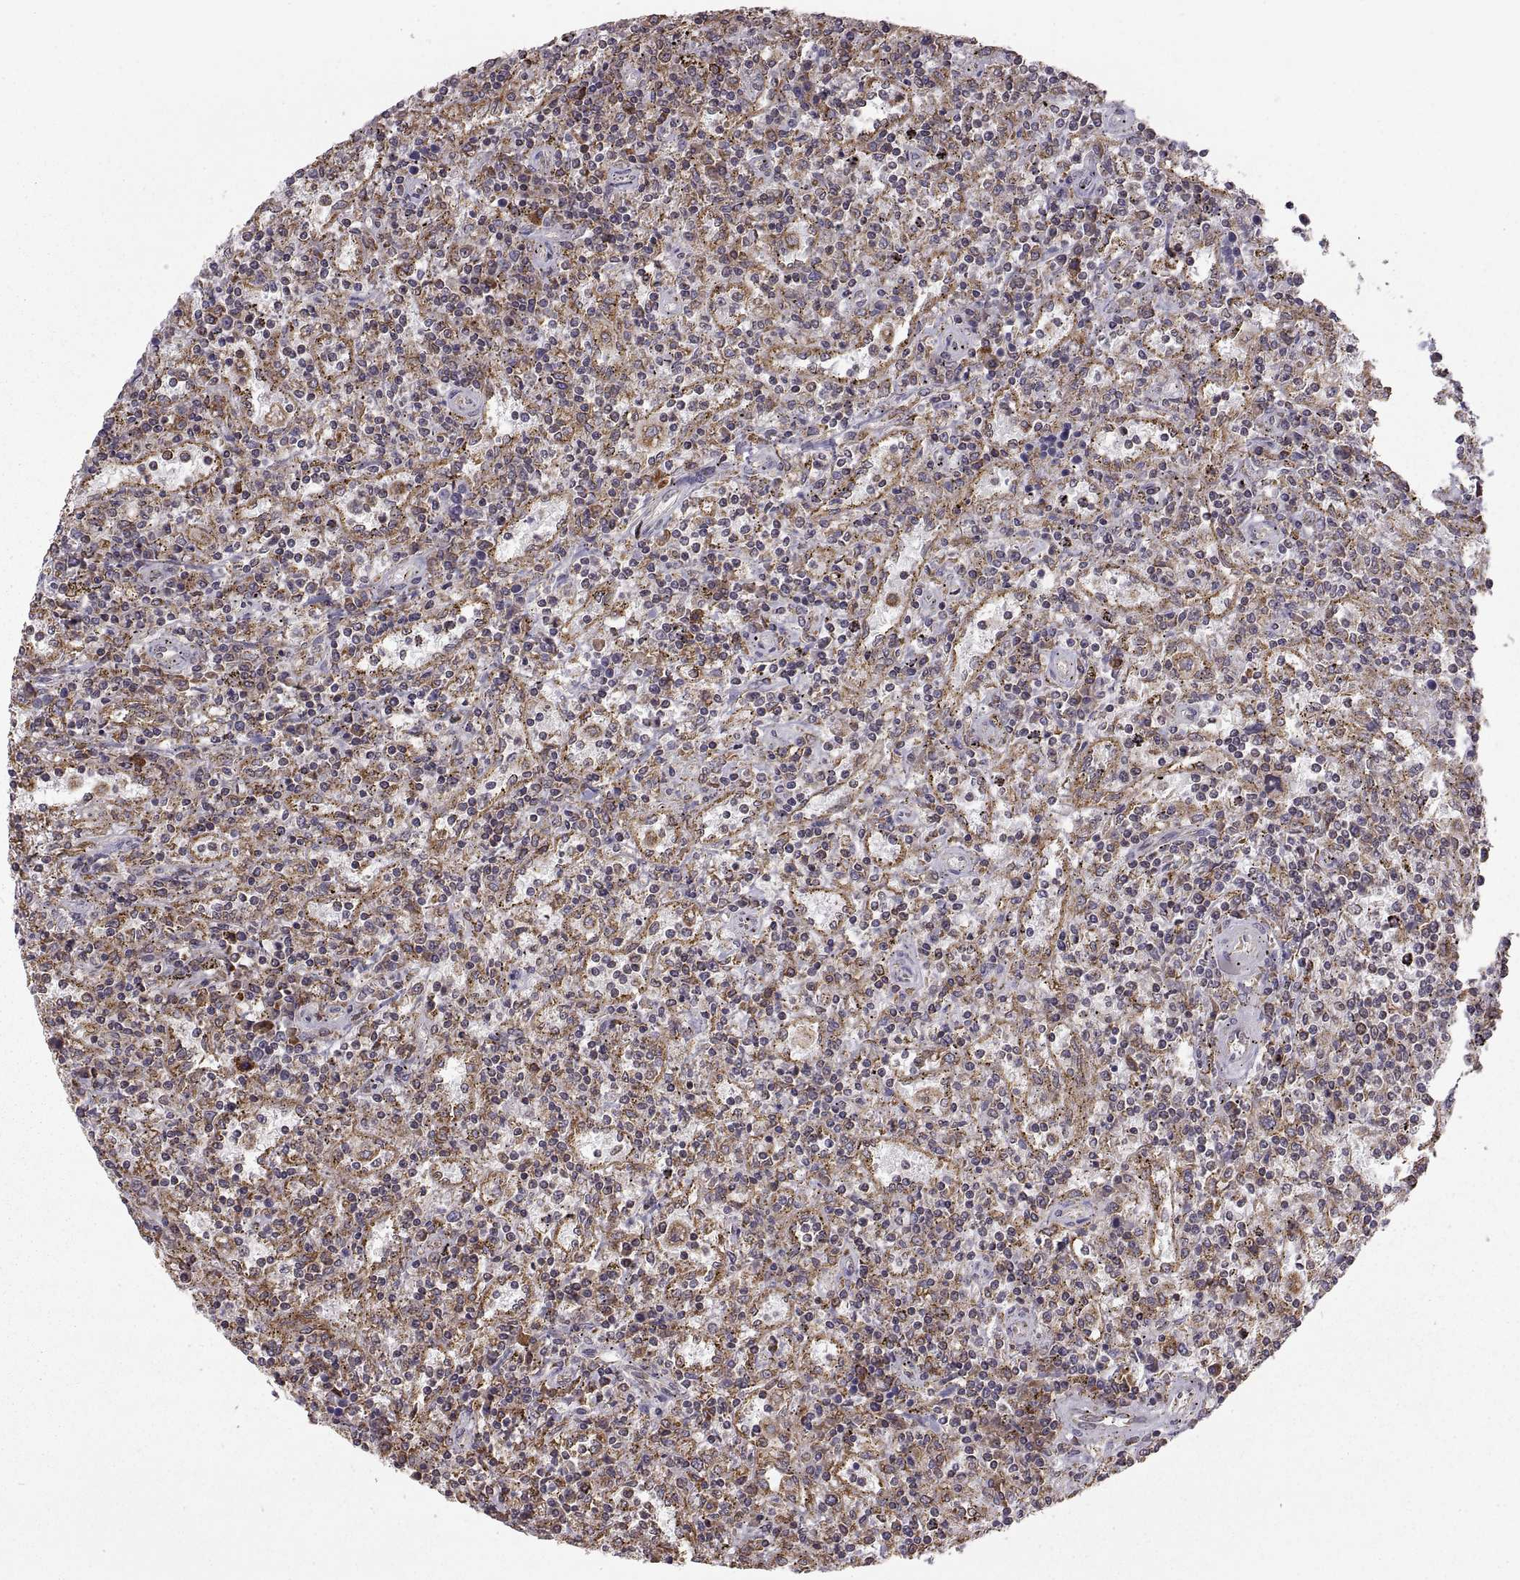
{"staining": {"intensity": "negative", "quantity": "none", "location": "none"}, "tissue": "lymphoma", "cell_type": "Tumor cells", "image_type": "cancer", "snomed": [{"axis": "morphology", "description": "Malignant lymphoma, non-Hodgkin's type, Low grade"}, {"axis": "topography", "description": "Spleen"}], "caption": "The IHC micrograph has no significant staining in tumor cells of lymphoma tissue.", "gene": "PDIA3", "patient": {"sex": "male", "age": 62}}